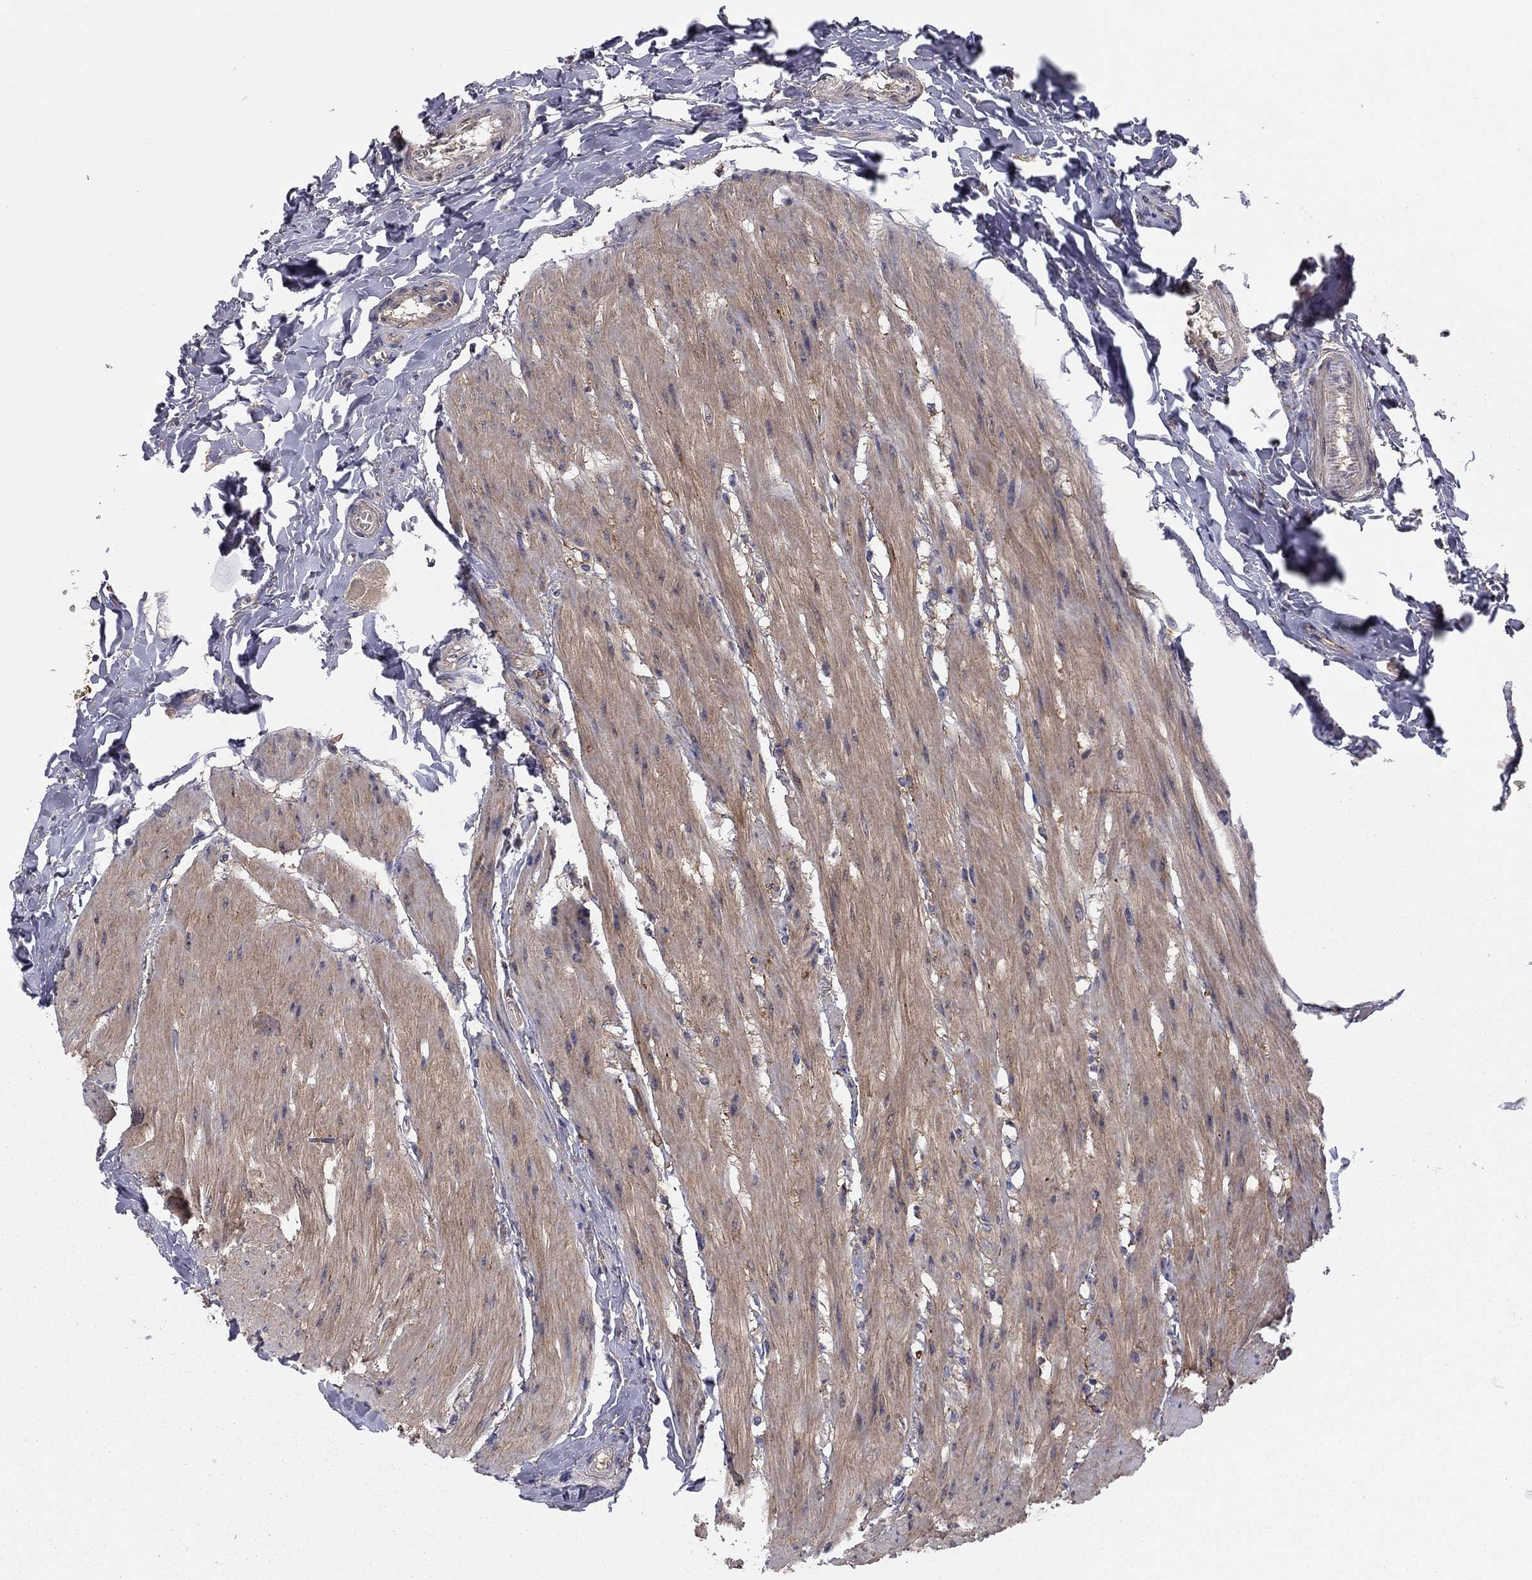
{"staining": {"intensity": "negative", "quantity": "none", "location": "none"}, "tissue": "colon", "cell_type": "Endothelial cells", "image_type": "normal", "snomed": [{"axis": "morphology", "description": "Normal tissue, NOS"}, {"axis": "topography", "description": "Colon"}], "caption": "Endothelial cells show no significant positivity in benign colon. (DAB (3,3'-diaminobenzidine) immunohistochemistry, high magnification).", "gene": "RNF123", "patient": {"sex": "female", "age": 65}}